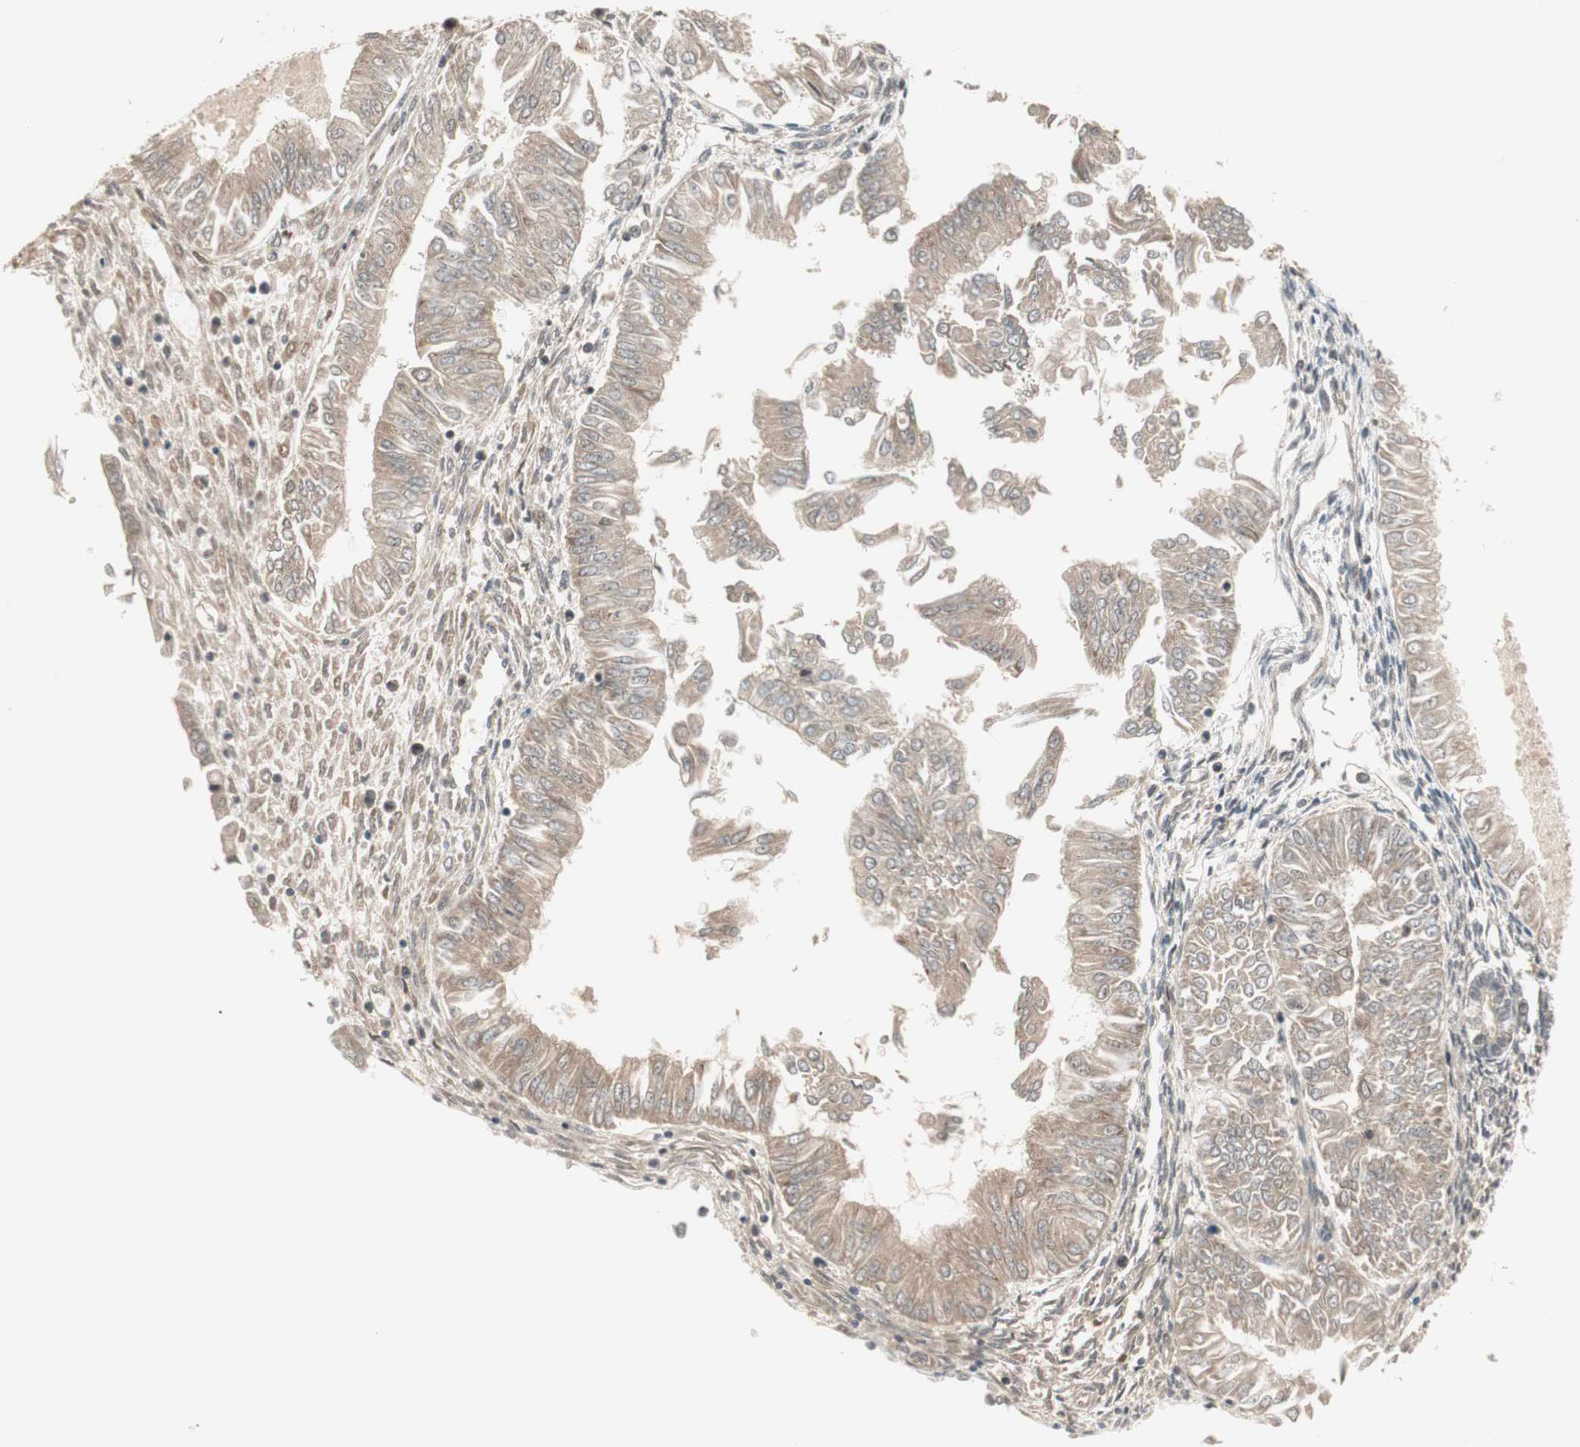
{"staining": {"intensity": "weak", "quantity": ">75%", "location": "cytoplasmic/membranous"}, "tissue": "endometrial cancer", "cell_type": "Tumor cells", "image_type": "cancer", "snomed": [{"axis": "morphology", "description": "Adenocarcinoma, NOS"}, {"axis": "topography", "description": "Endometrium"}], "caption": "High-magnification brightfield microscopy of endometrial cancer stained with DAB (3,3'-diaminobenzidine) (brown) and counterstained with hematoxylin (blue). tumor cells exhibit weak cytoplasmic/membranous expression is present in approximately>75% of cells.", "gene": "UBE2I", "patient": {"sex": "female", "age": 53}}